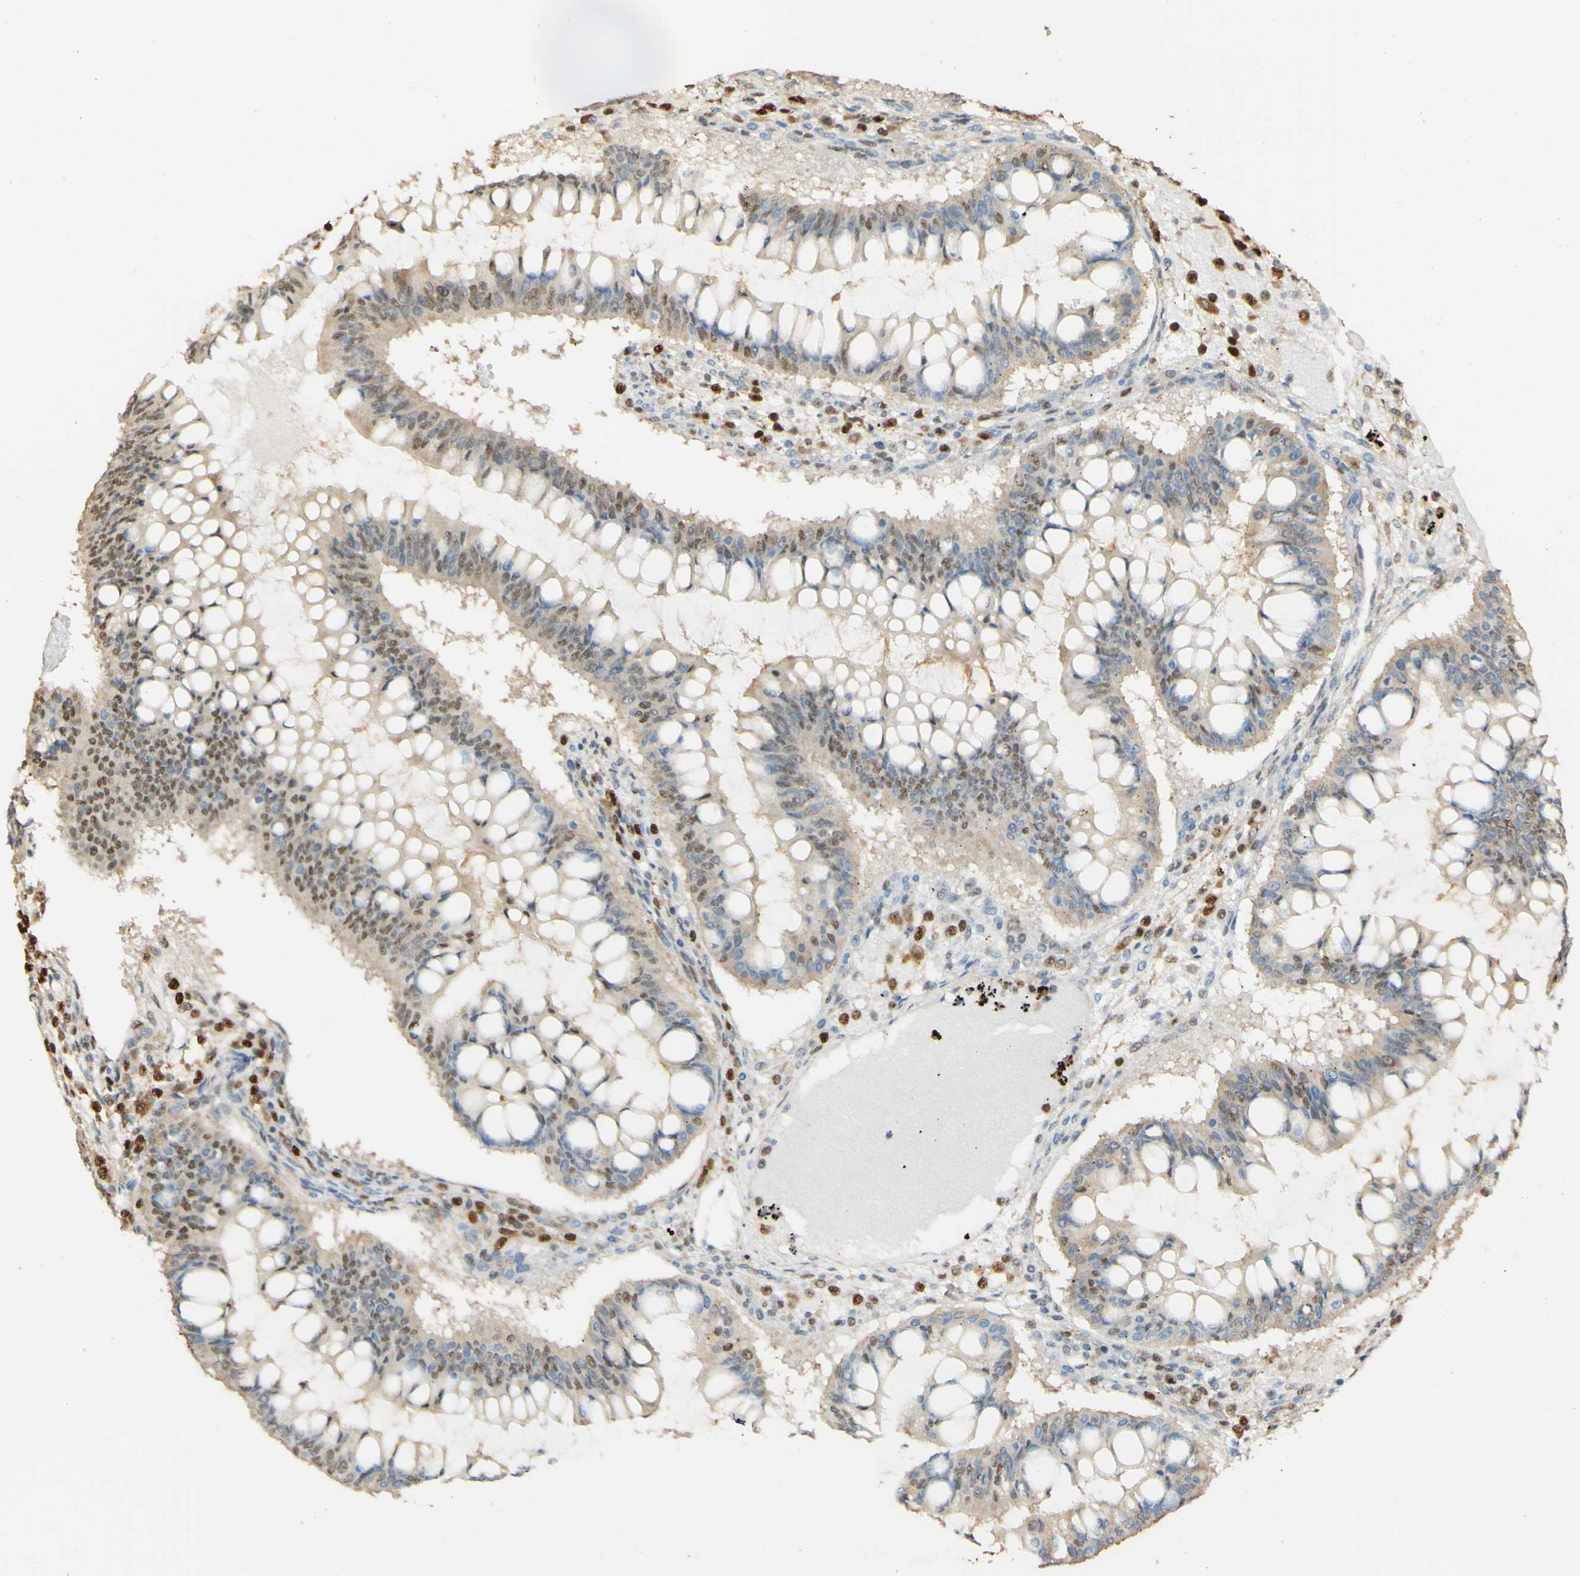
{"staining": {"intensity": "weak", "quantity": "25%-75%", "location": "nuclear"}, "tissue": "ovarian cancer", "cell_type": "Tumor cells", "image_type": "cancer", "snomed": [{"axis": "morphology", "description": "Cystadenocarcinoma, mucinous, NOS"}, {"axis": "topography", "description": "Ovary"}], "caption": "This image exhibits immunohistochemistry staining of human mucinous cystadenocarcinoma (ovarian), with low weak nuclear positivity in approximately 25%-75% of tumor cells.", "gene": "MAP3K4", "patient": {"sex": "female", "age": 73}}